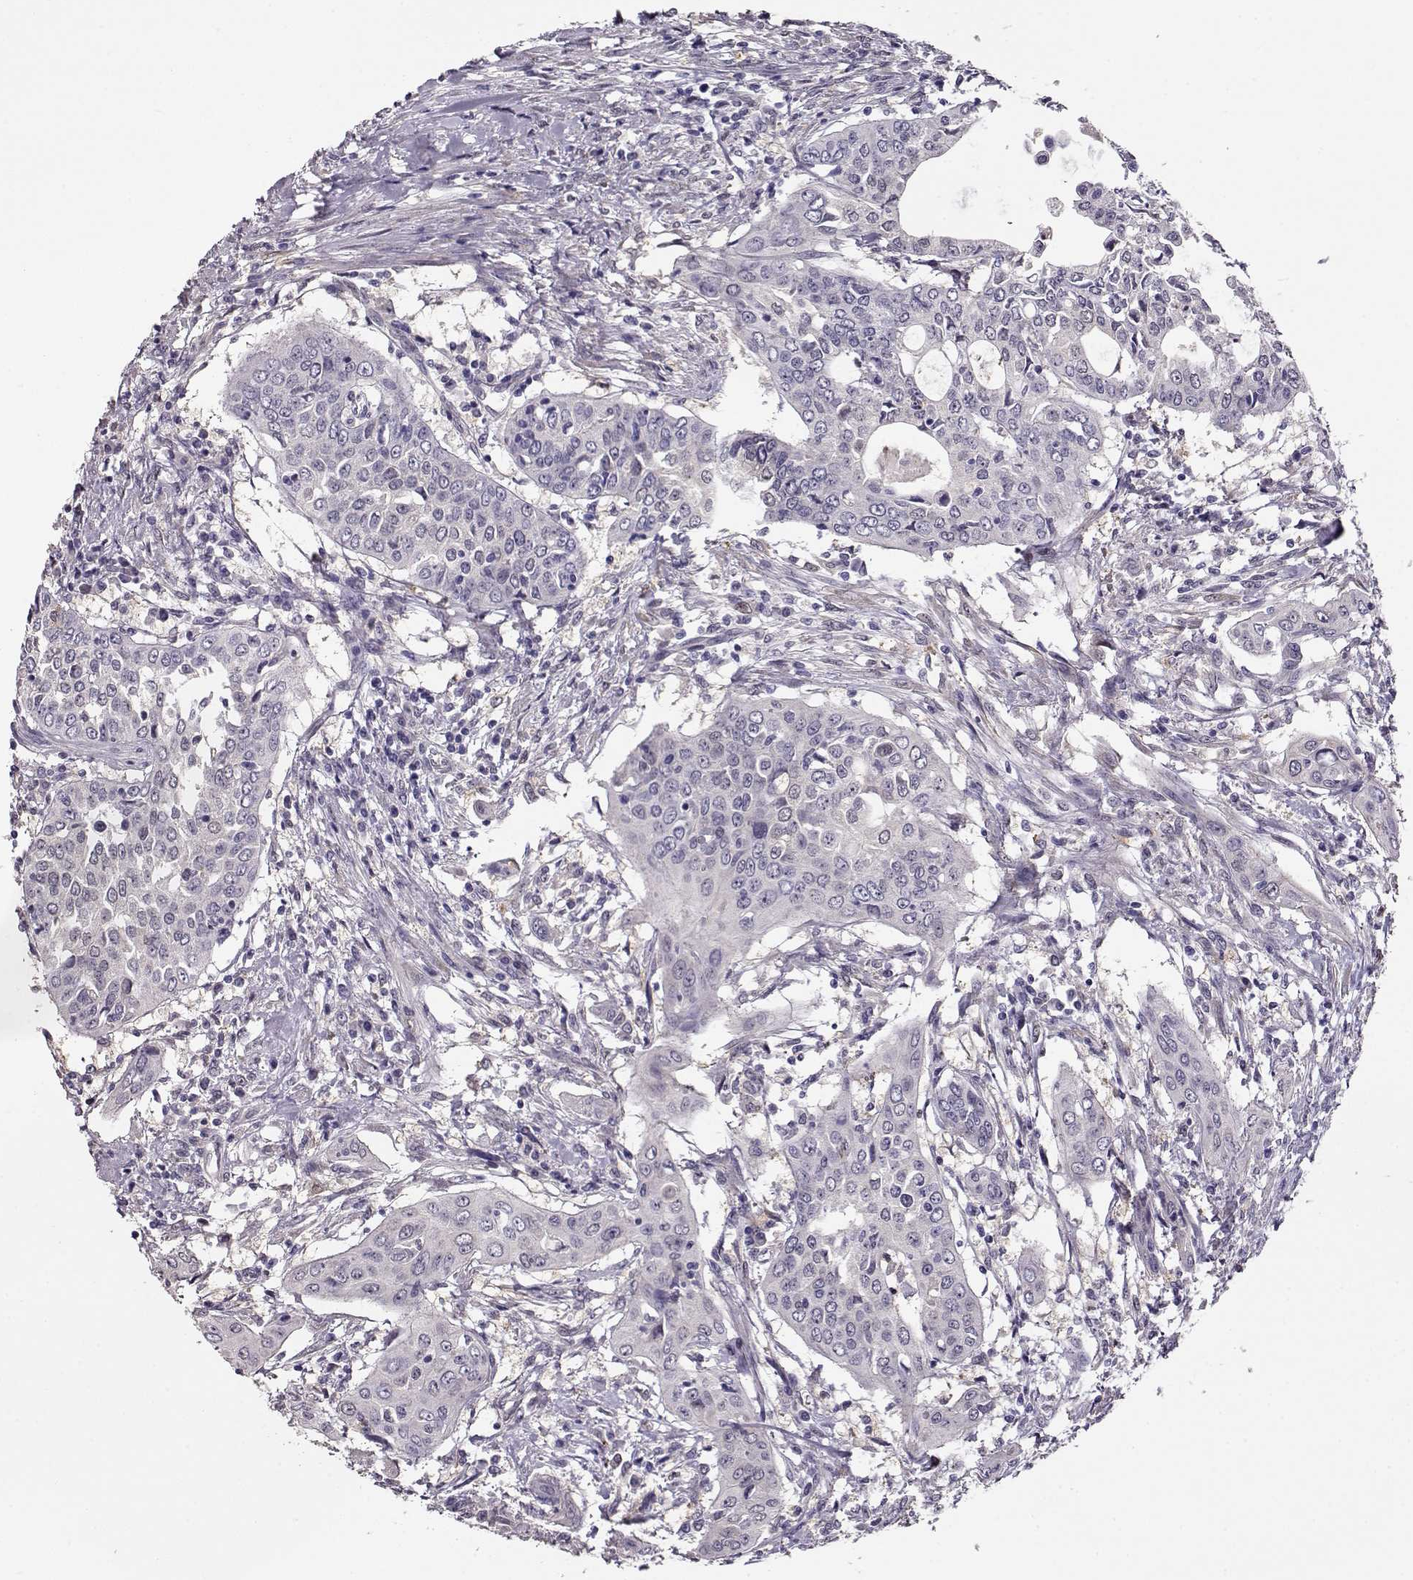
{"staining": {"intensity": "negative", "quantity": "none", "location": "none"}, "tissue": "urothelial cancer", "cell_type": "Tumor cells", "image_type": "cancer", "snomed": [{"axis": "morphology", "description": "Urothelial carcinoma, High grade"}, {"axis": "topography", "description": "Urinary bladder"}], "caption": "The immunohistochemistry (IHC) image has no significant staining in tumor cells of urothelial carcinoma (high-grade) tissue.", "gene": "CCR8", "patient": {"sex": "male", "age": 82}}